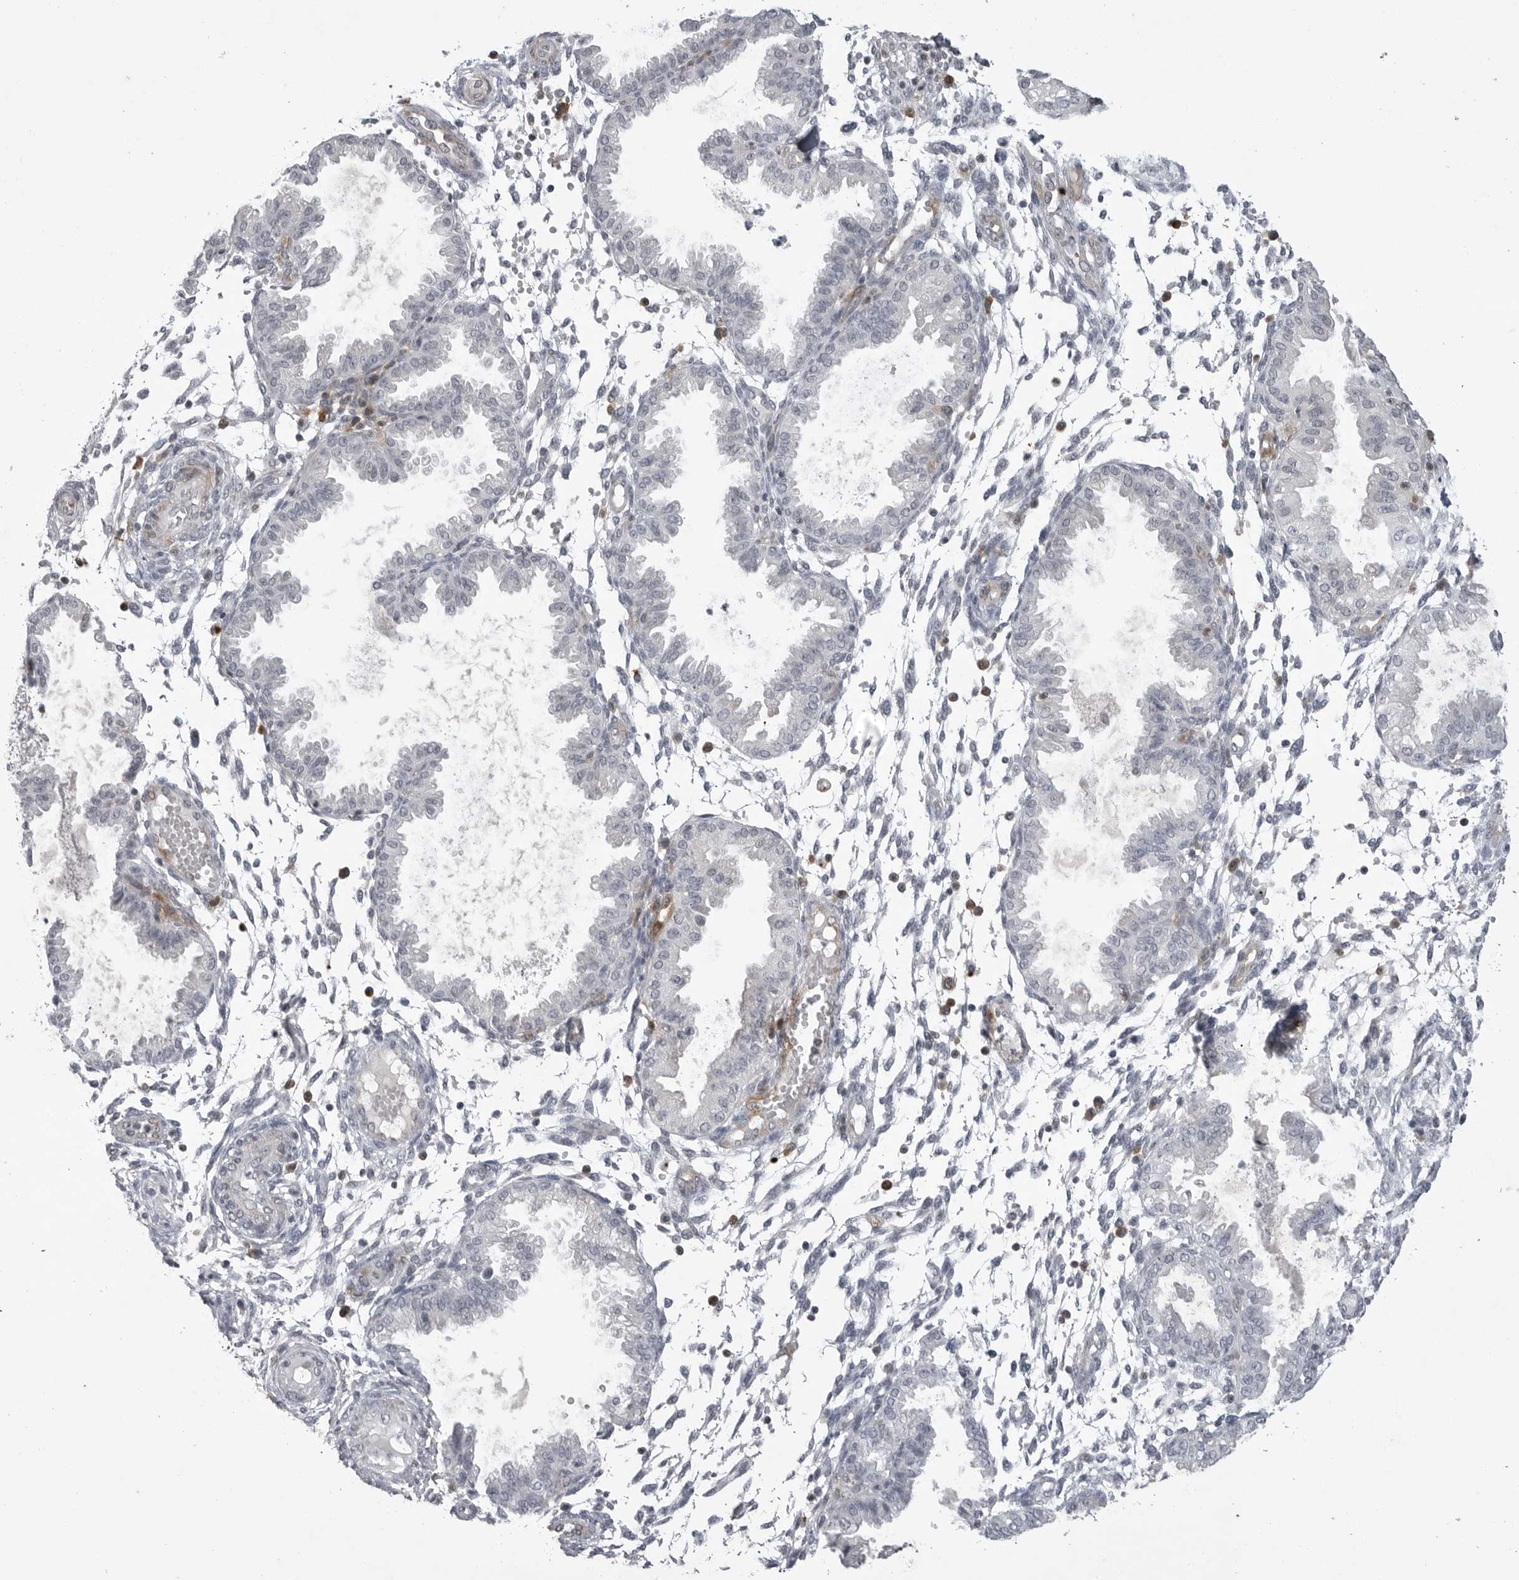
{"staining": {"intensity": "negative", "quantity": "none", "location": "none"}, "tissue": "endometrium", "cell_type": "Cells in endometrial stroma", "image_type": "normal", "snomed": [{"axis": "morphology", "description": "Normal tissue, NOS"}, {"axis": "topography", "description": "Endometrium"}], "caption": "The image displays no staining of cells in endometrial stroma in benign endometrium. (Brightfield microscopy of DAB (3,3'-diaminobenzidine) immunohistochemistry at high magnification).", "gene": "RRM1", "patient": {"sex": "female", "age": 33}}